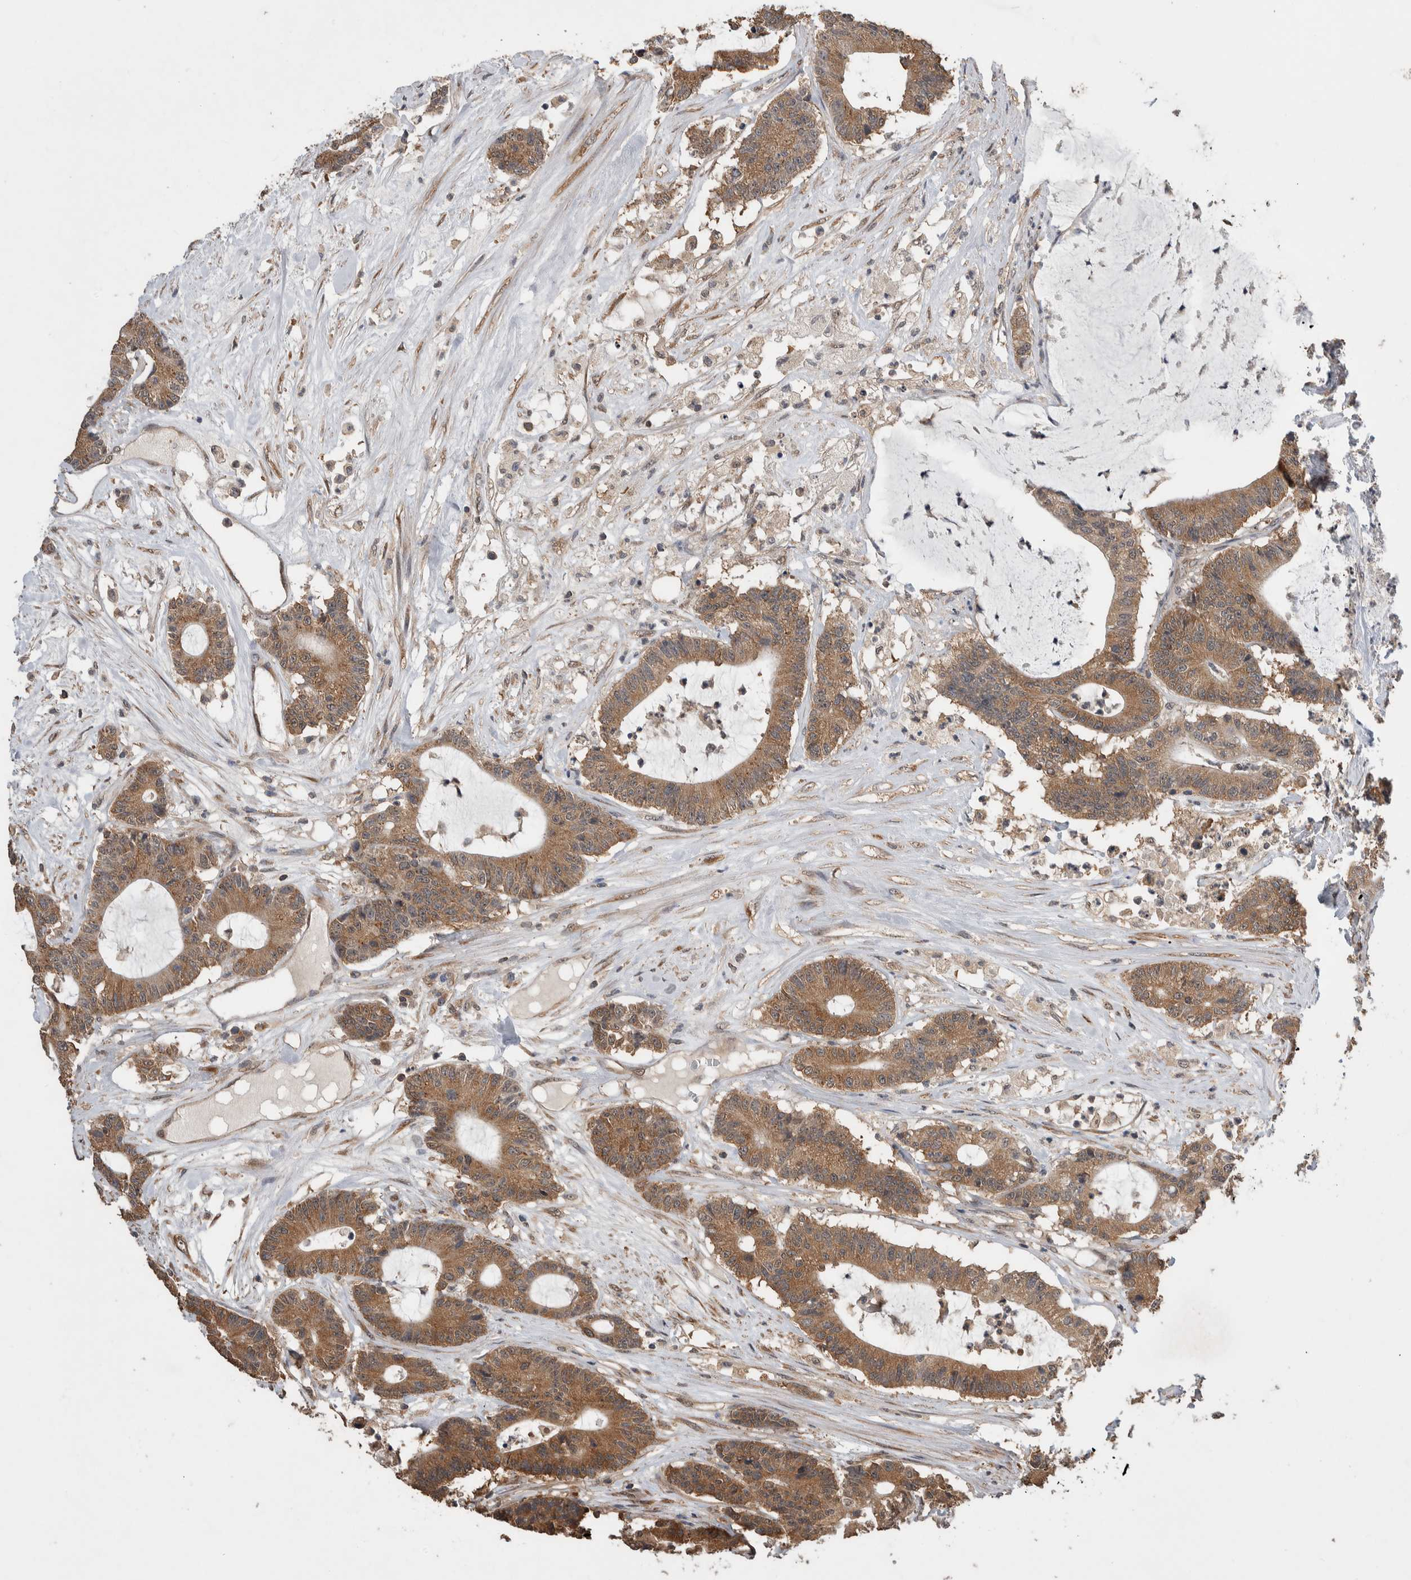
{"staining": {"intensity": "moderate", "quantity": ">75%", "location": "cytoplasmic/membranous"}, "tissue": "colorectal cancer", "cell_type": "Tumor cells", "image_type": "cancer", "snomed": [{"axis": "morphology", "description": "Adenocarcinoma, NOS"}, {"axis": "topography", "description": "Colon"}], "caption": "Brown immunohistochemical staining in human colorectal cancer (adenocarcinoma) reveals moderate cytoplasmic/membranous positivity in approximately >75% of tumor cells.", "gene": "DVL2", "patient": {"sex": "female", "age": 84}}